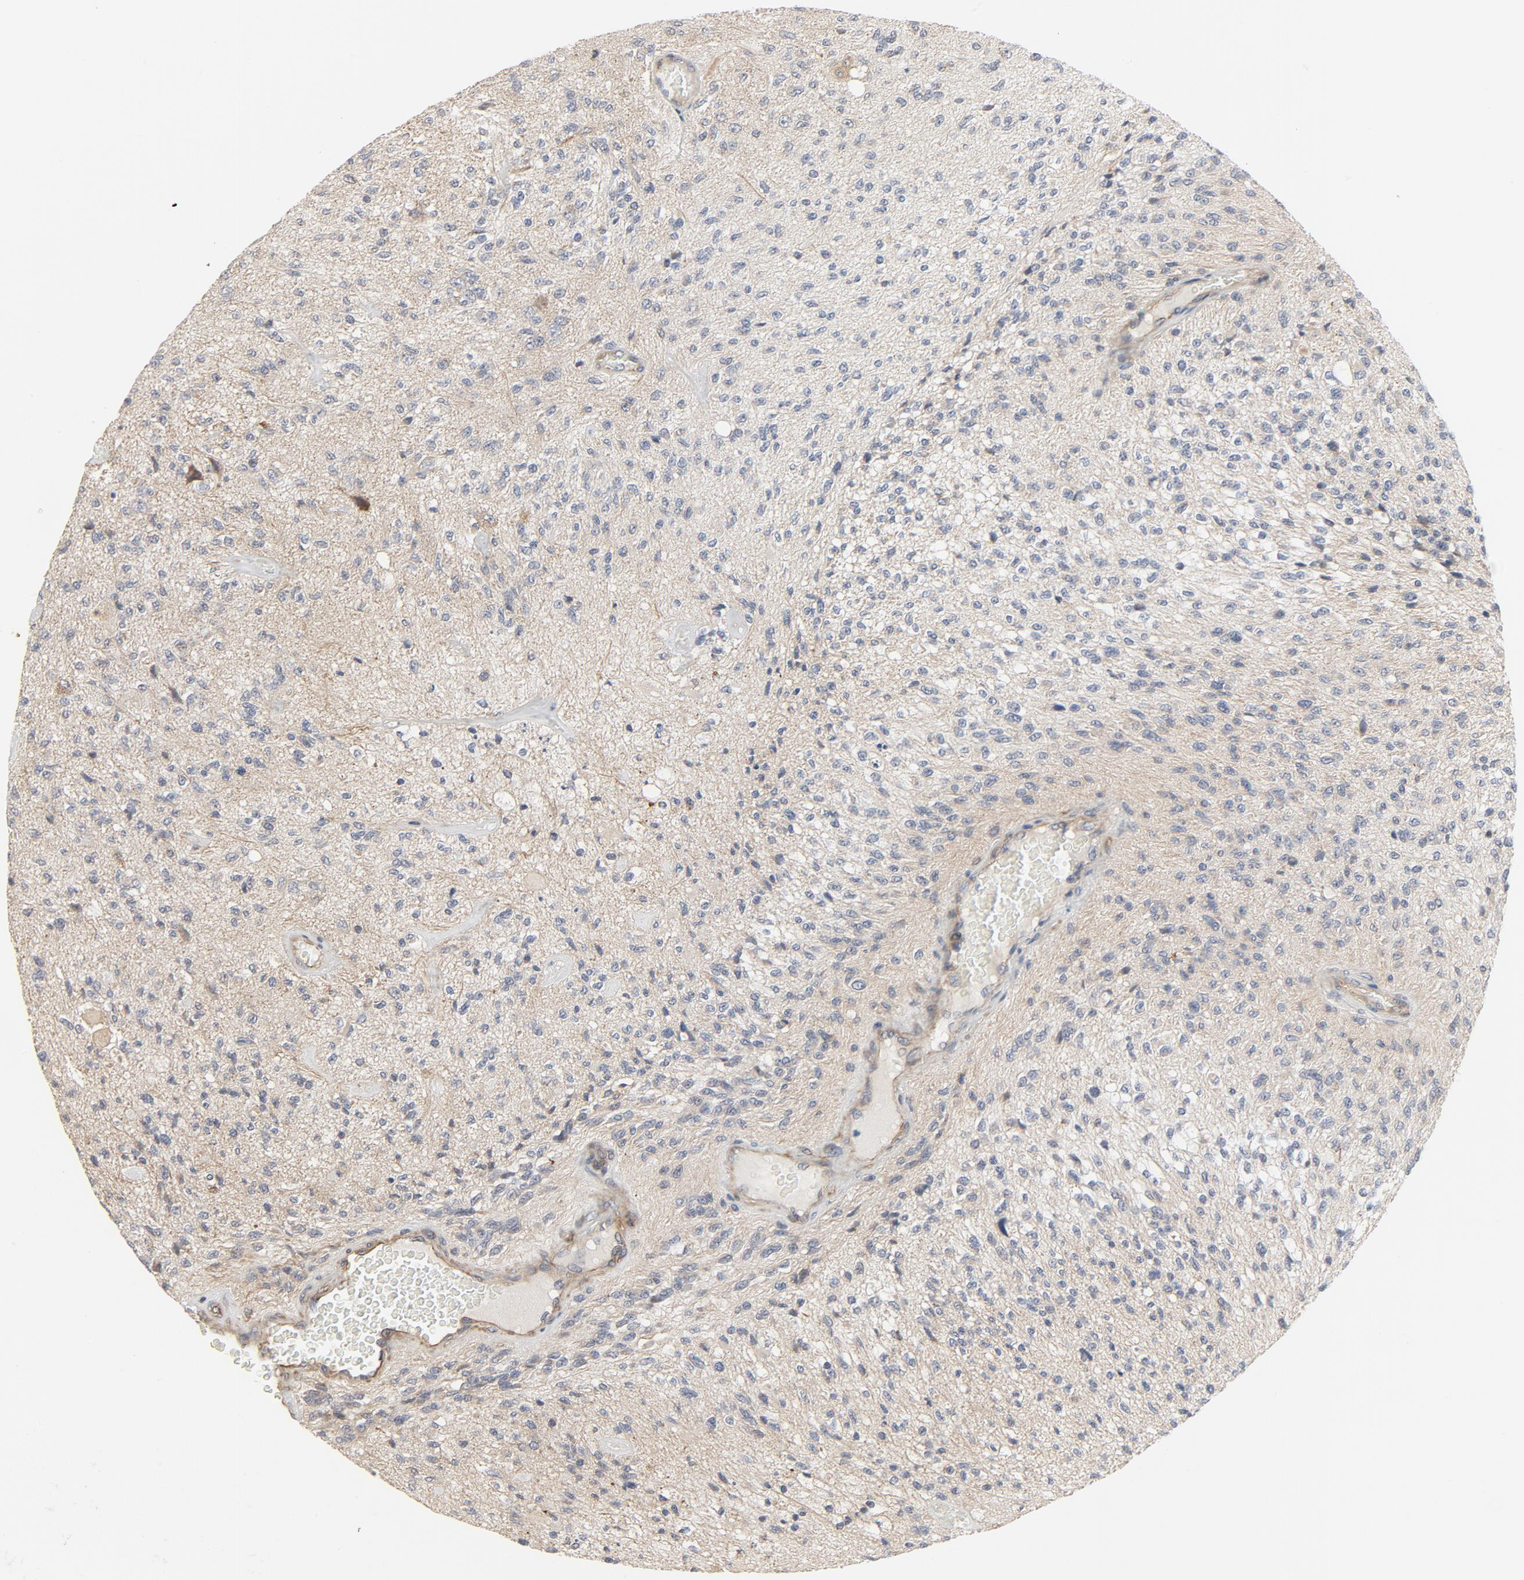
{"staining": {"intensity": "moderate", "quantity": "25%-75%", "location": "cytoplasmic/membranous"}, "tissue": "glioma", "cell_type": "Tumor cells", "image_type": "cancer", "snomed": [{"axis": "morphology", "description": "Normal tissue, NOS"}, {"axis": "morphology", "description": "Glioma, malignant, High grade"}, {"axis": "topography", "description": "Cerebral cortex"}], "caption": "Human malignant glioma (high-grade) stained with a brown dye shows moderate cytoplasmic/membranous positive expression in approximately 25%-75% of tumor cells.", "gene": "TRIOBP", "patient": {"sex": "male", "age": 77}}